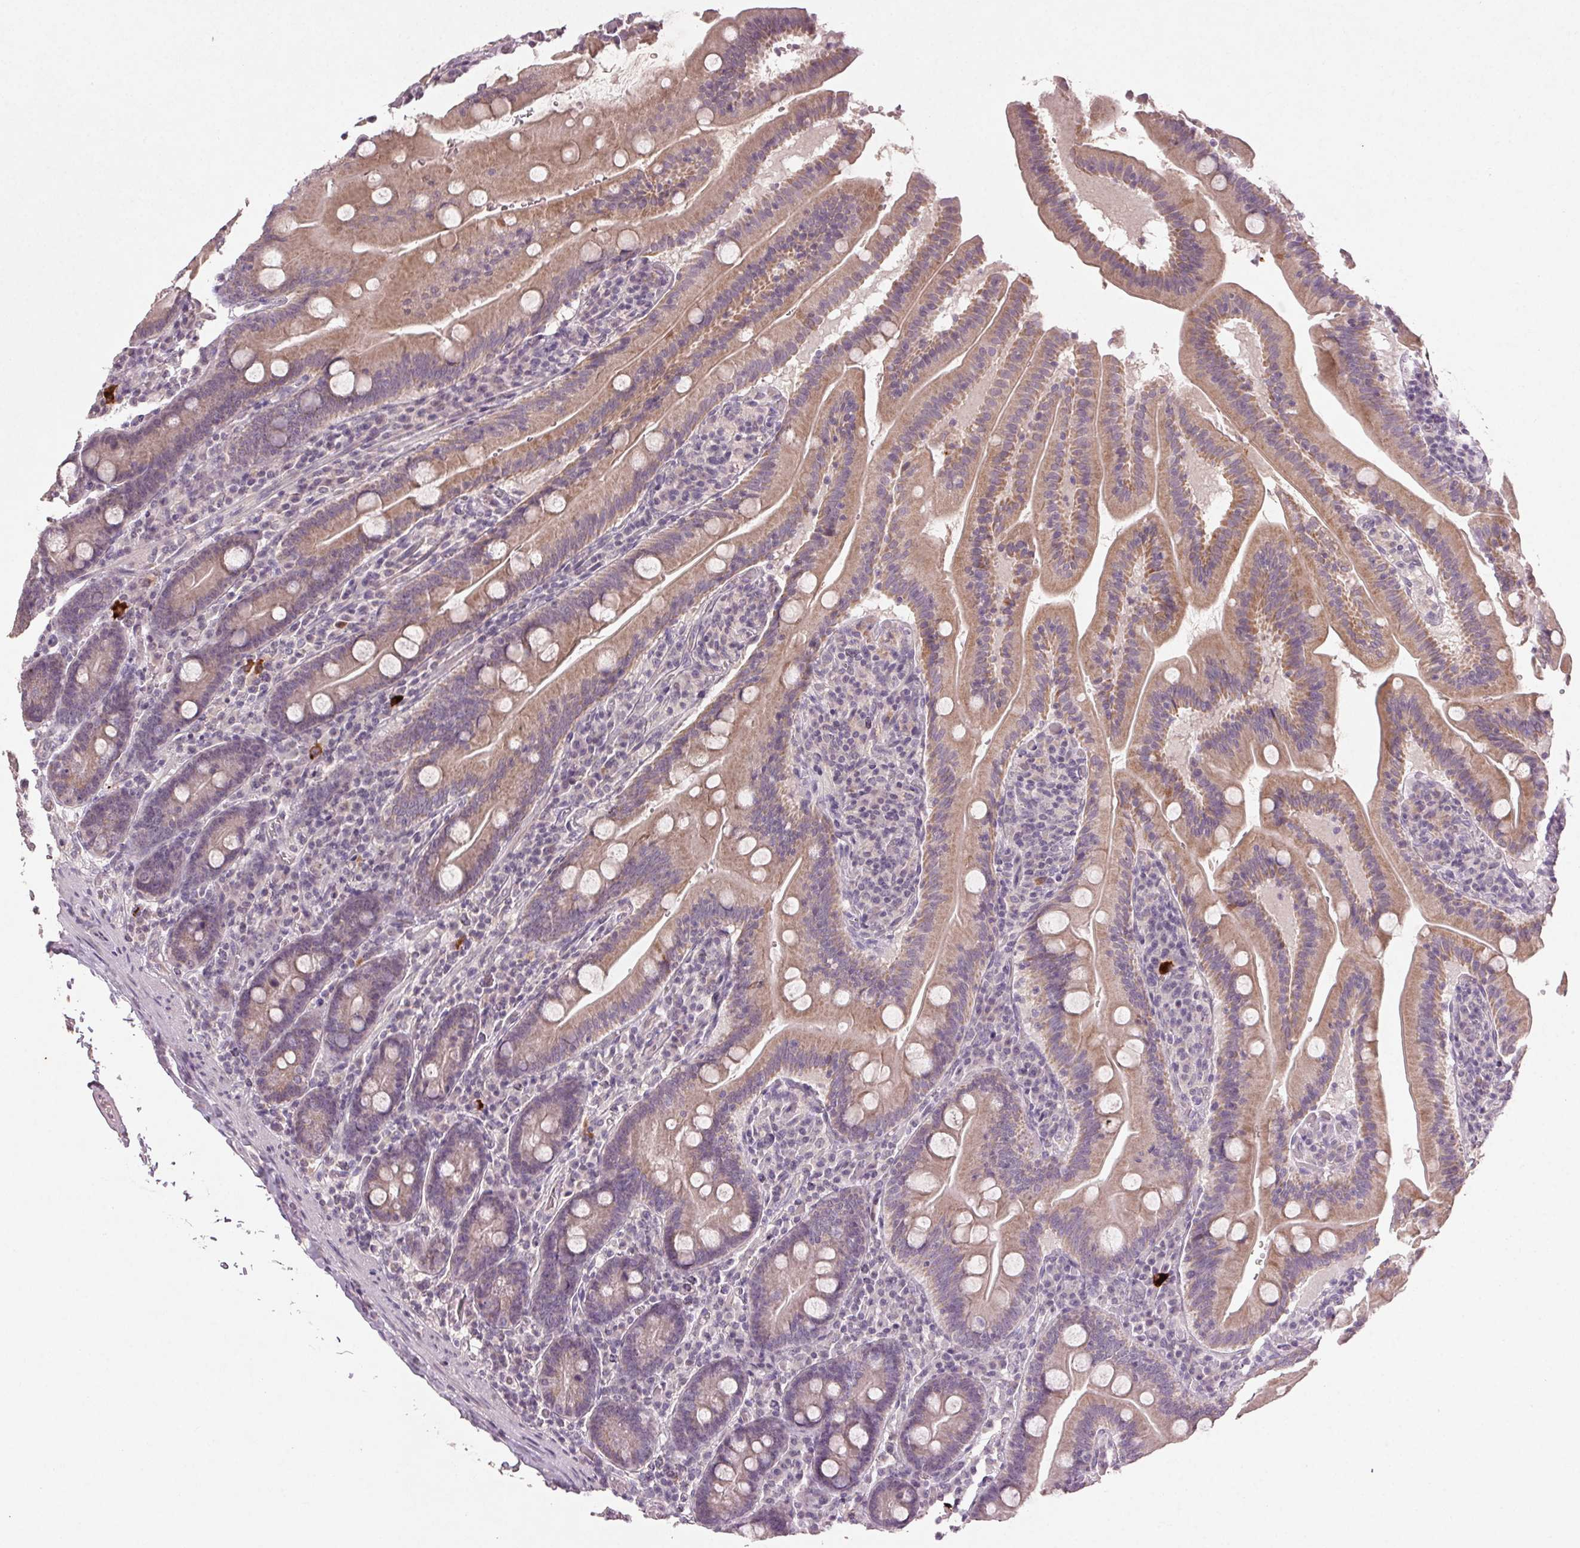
{"staining": {"intensity": "weak", "quantity": "25%-75%", "location": "cytoplasmic/membranous"}, "tissue": "small intestine", "cell_type": "Glandular cells", "image_type": "normal", "snomed": [{"axis": "morphology", "description": "Normal tissue, NOS"}, {"axis": "topography", "description": "Small intestine"}], "caption": "Small intestine stained for a protein (brown) exhibits weak cytoplasmic/membranous positive positivity in about 25%-75% of glandular cells.", "gene": "ENSG00000255641", "patient": {"sex": "male", "age": 37}}